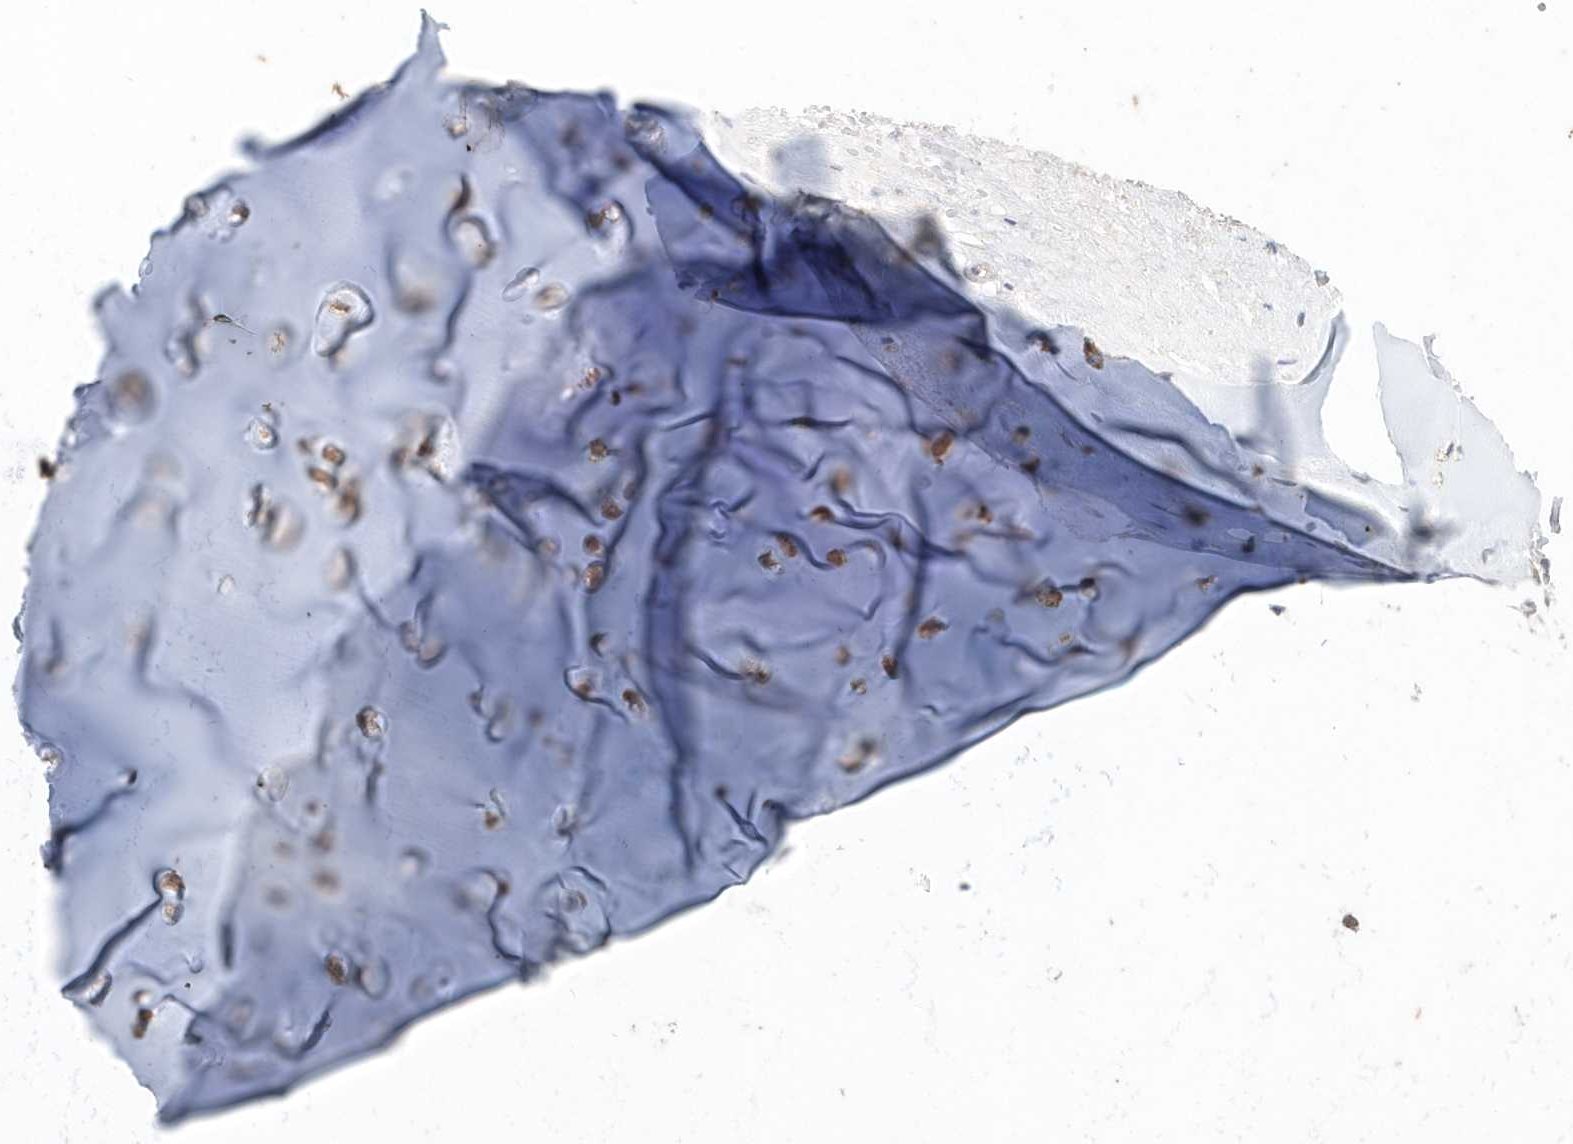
{"staining": {"intensity": "weak", "quantity": ">75%", "location": "cytoplasmic/membranous"}, "tissue": "adipose tissue", "cell_type": "Adipocytes", "image_type": "normal", "snomed": [{"axis": "morphology", "description": "Normal tissue, NOS"}, {"axis": "morphology", "description": "Basal cell carcinoma"}, {"axis": "topography", "description": "Cartilage tissue"}, {"axis": "topography", "description": "Nasopharynx"}, {"axis": "topography", "description": "Oral tissue"}], "caption": "Immunohistochemical staining of benign human adipose tissue exhibits >75% levels of weak cytoplasmic/membranous protein positivity in about >75% of adipocytes.", "gene": "AKR7A2", "patient": {"sex": "female", "age": 77}}